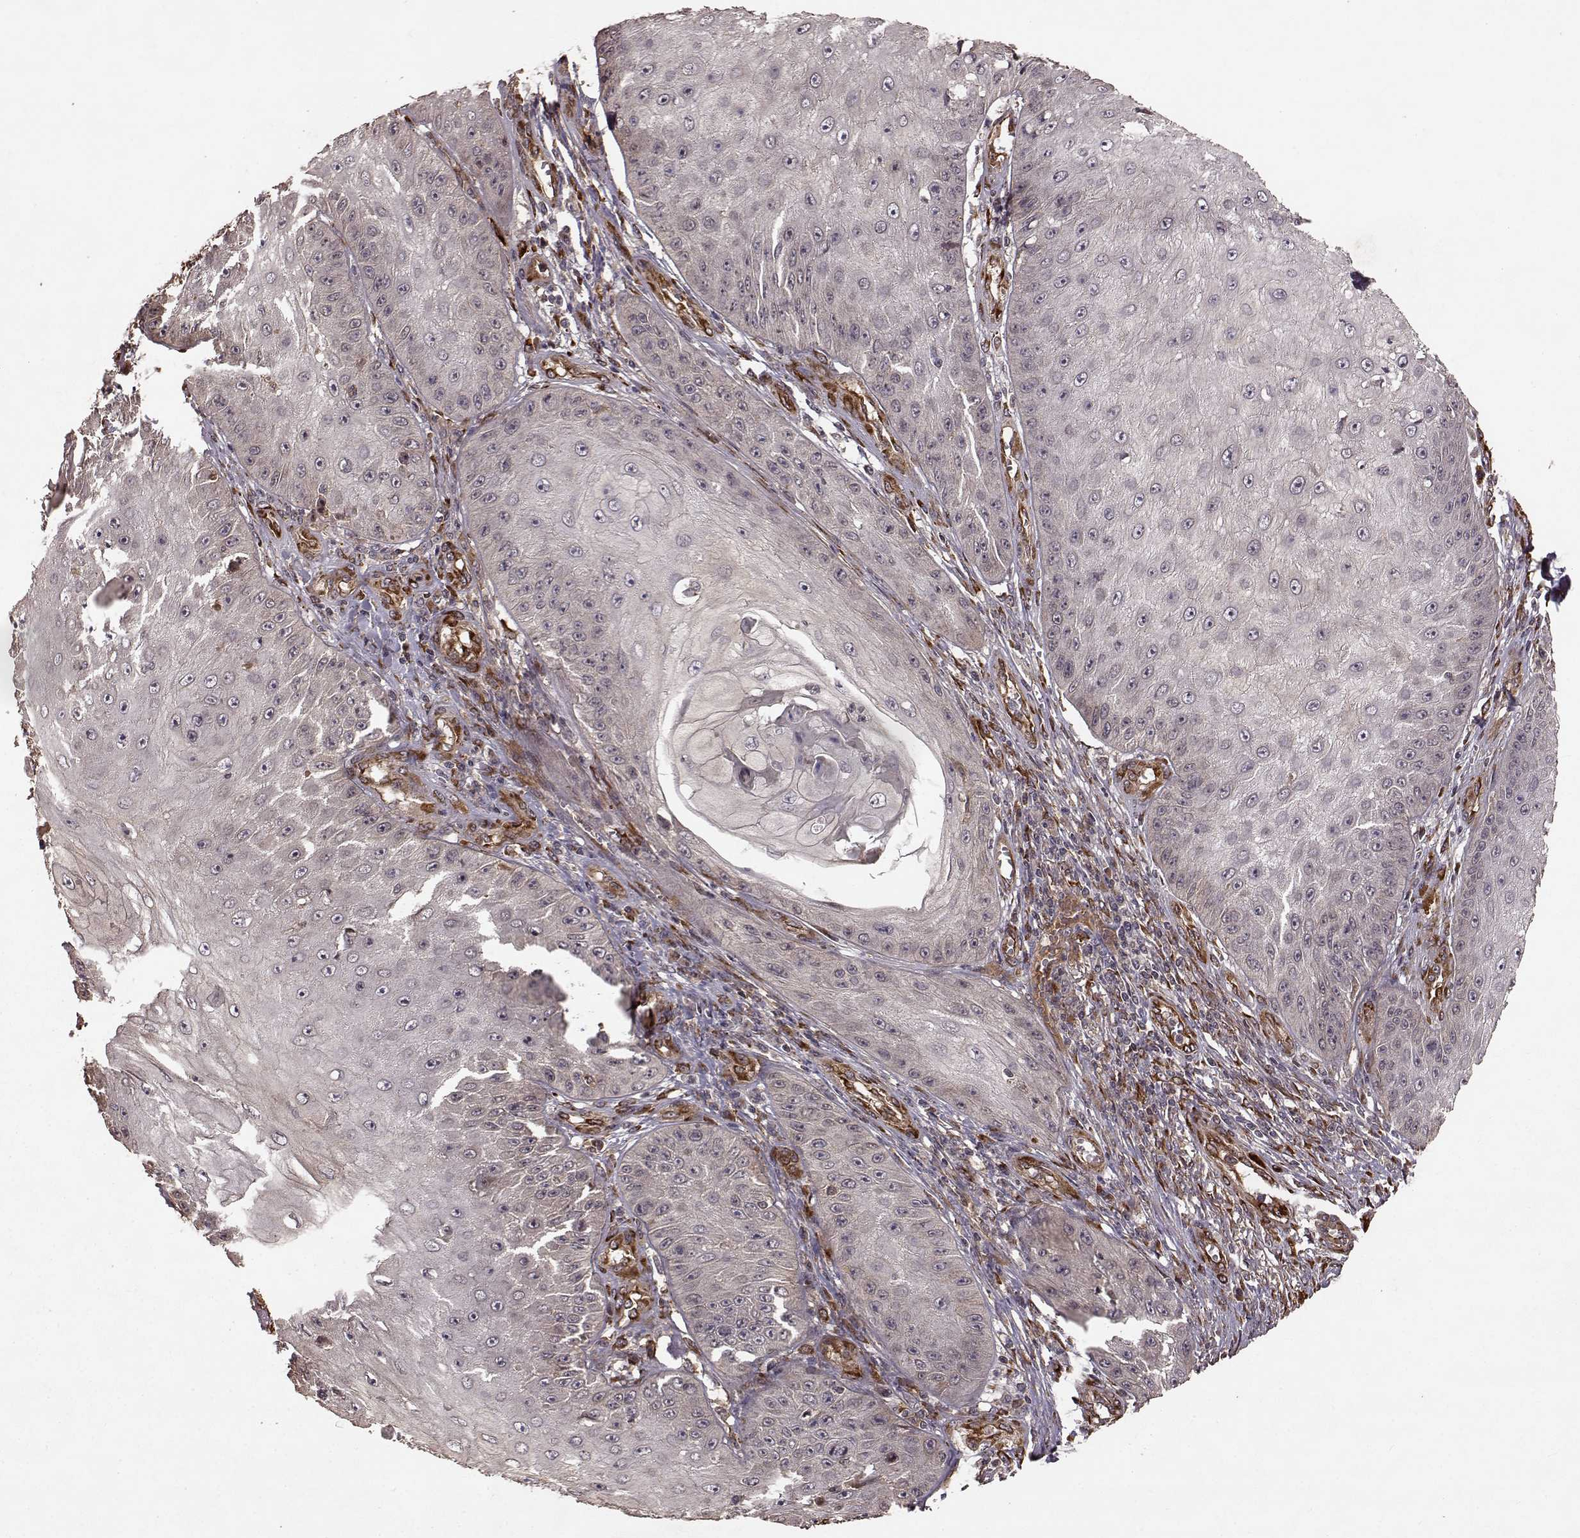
{"staining": {"intensity": "negative", "quantity": "none", "location": "none"}, "tissue": "skin cancer", "cell_type": "Tumor cells", "image_type": "cancer", "snomed": [{"axis": "morphology", "description": "Squamous cell carcinoma, NOS"}, {"axis": "topography", "description": "Skin"}], "caption": "Immunohistochemical staining of human squamous cell carcinoma (skin) displays no significant expression in tumor cells.", "gene": "FSTL1", "patient": {"sex": "male", "age": 70}}